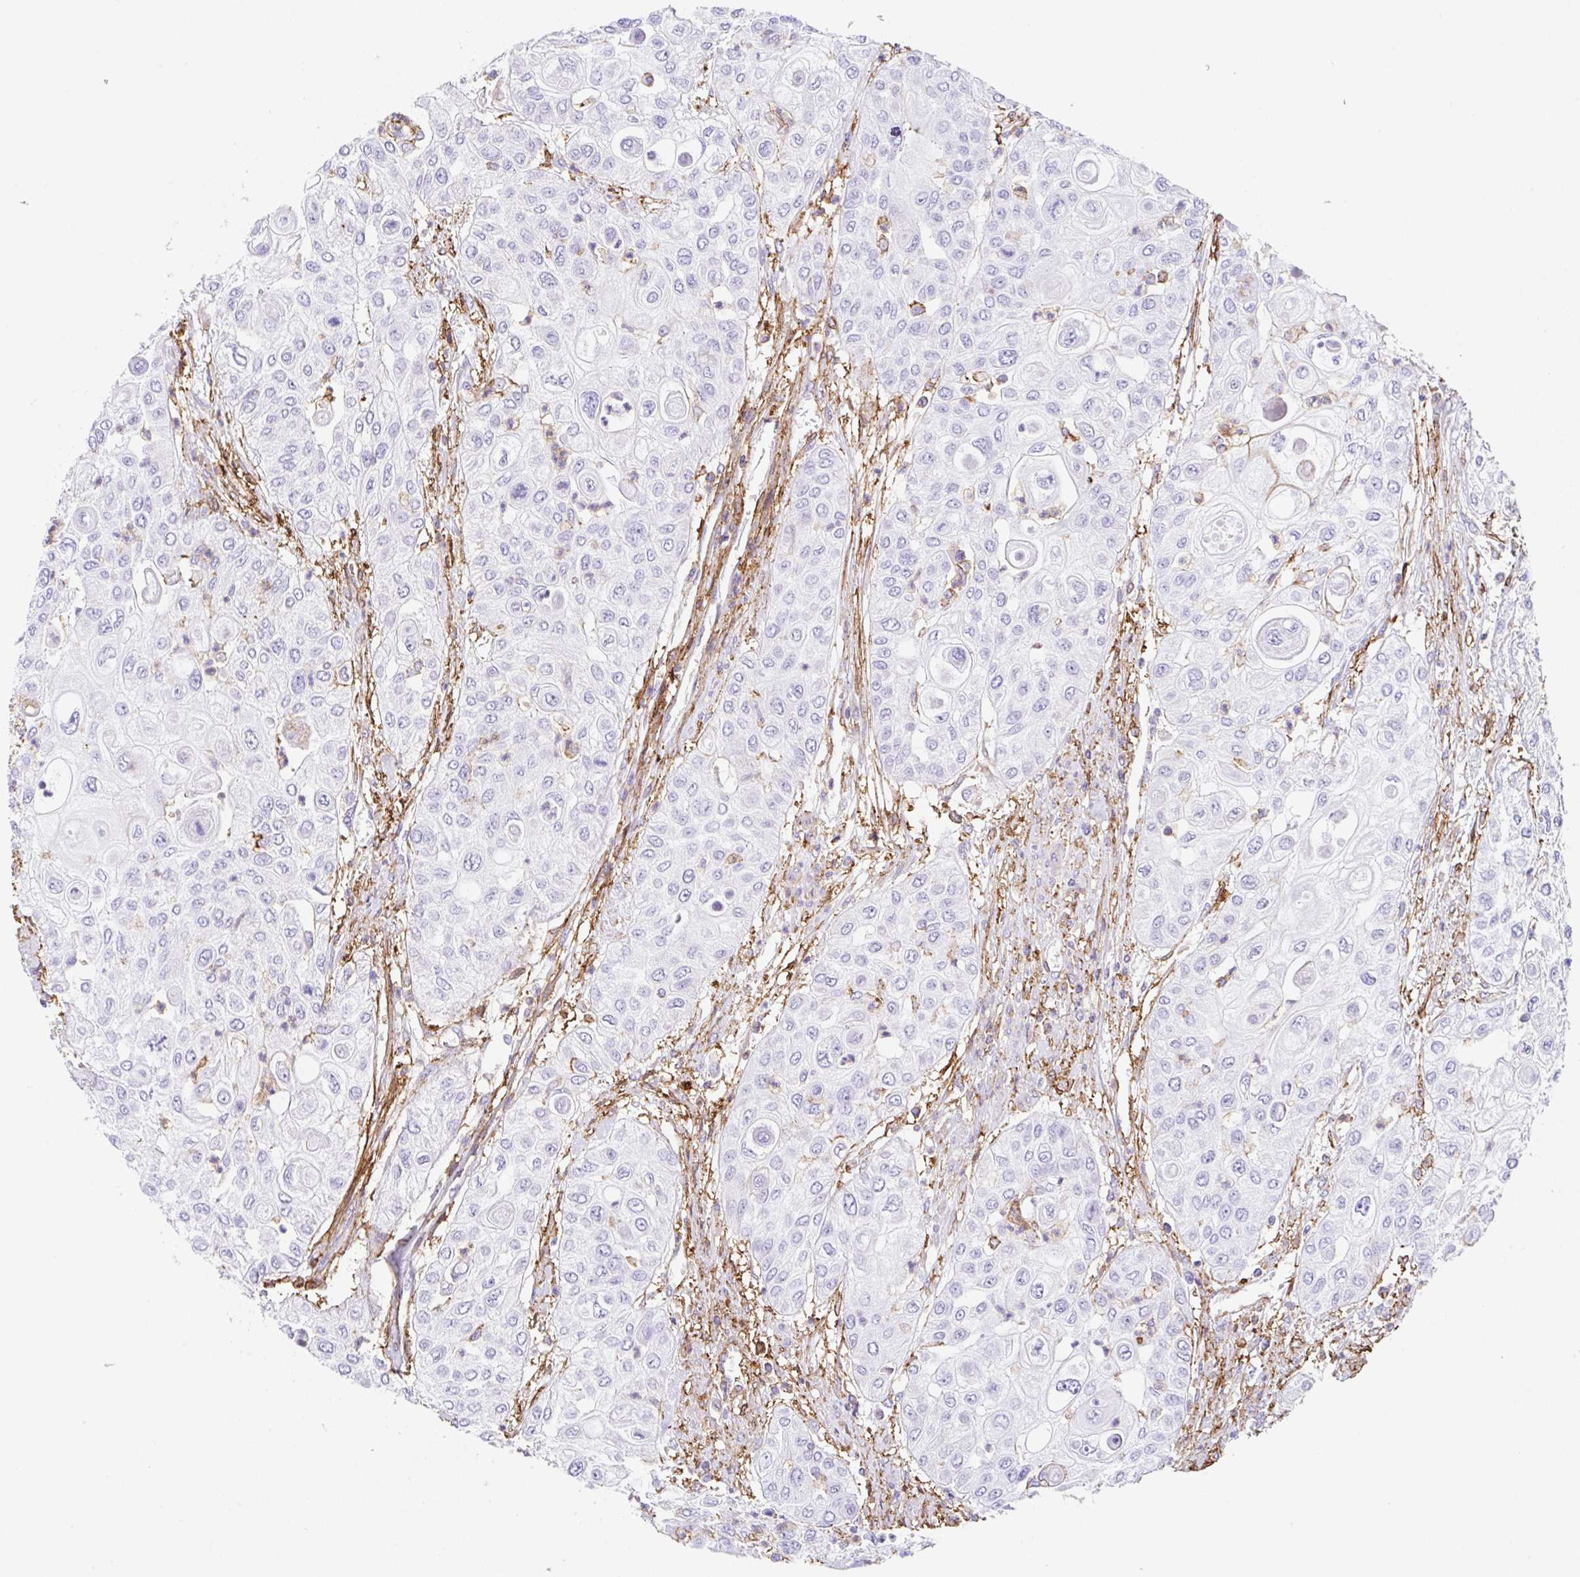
{"staining": {"intensity": "negative", "quantity": "none", "location": "none"}, "tissue": "urothelial cancer", "cell_type": "Tumor cells", "image_type": "cancer", "snomed": [{"axis": "morphology", "description": "Urothelial carcinoma, High grade"}, {"axis": "topography", "description": "Urinary bladder"}], "caption": "Immunohistochemical staining of urothelial cancer displays no significant expression in tumor cells.", "gene": "MTTP", "patient": {"sex": "female", "age": 79}}